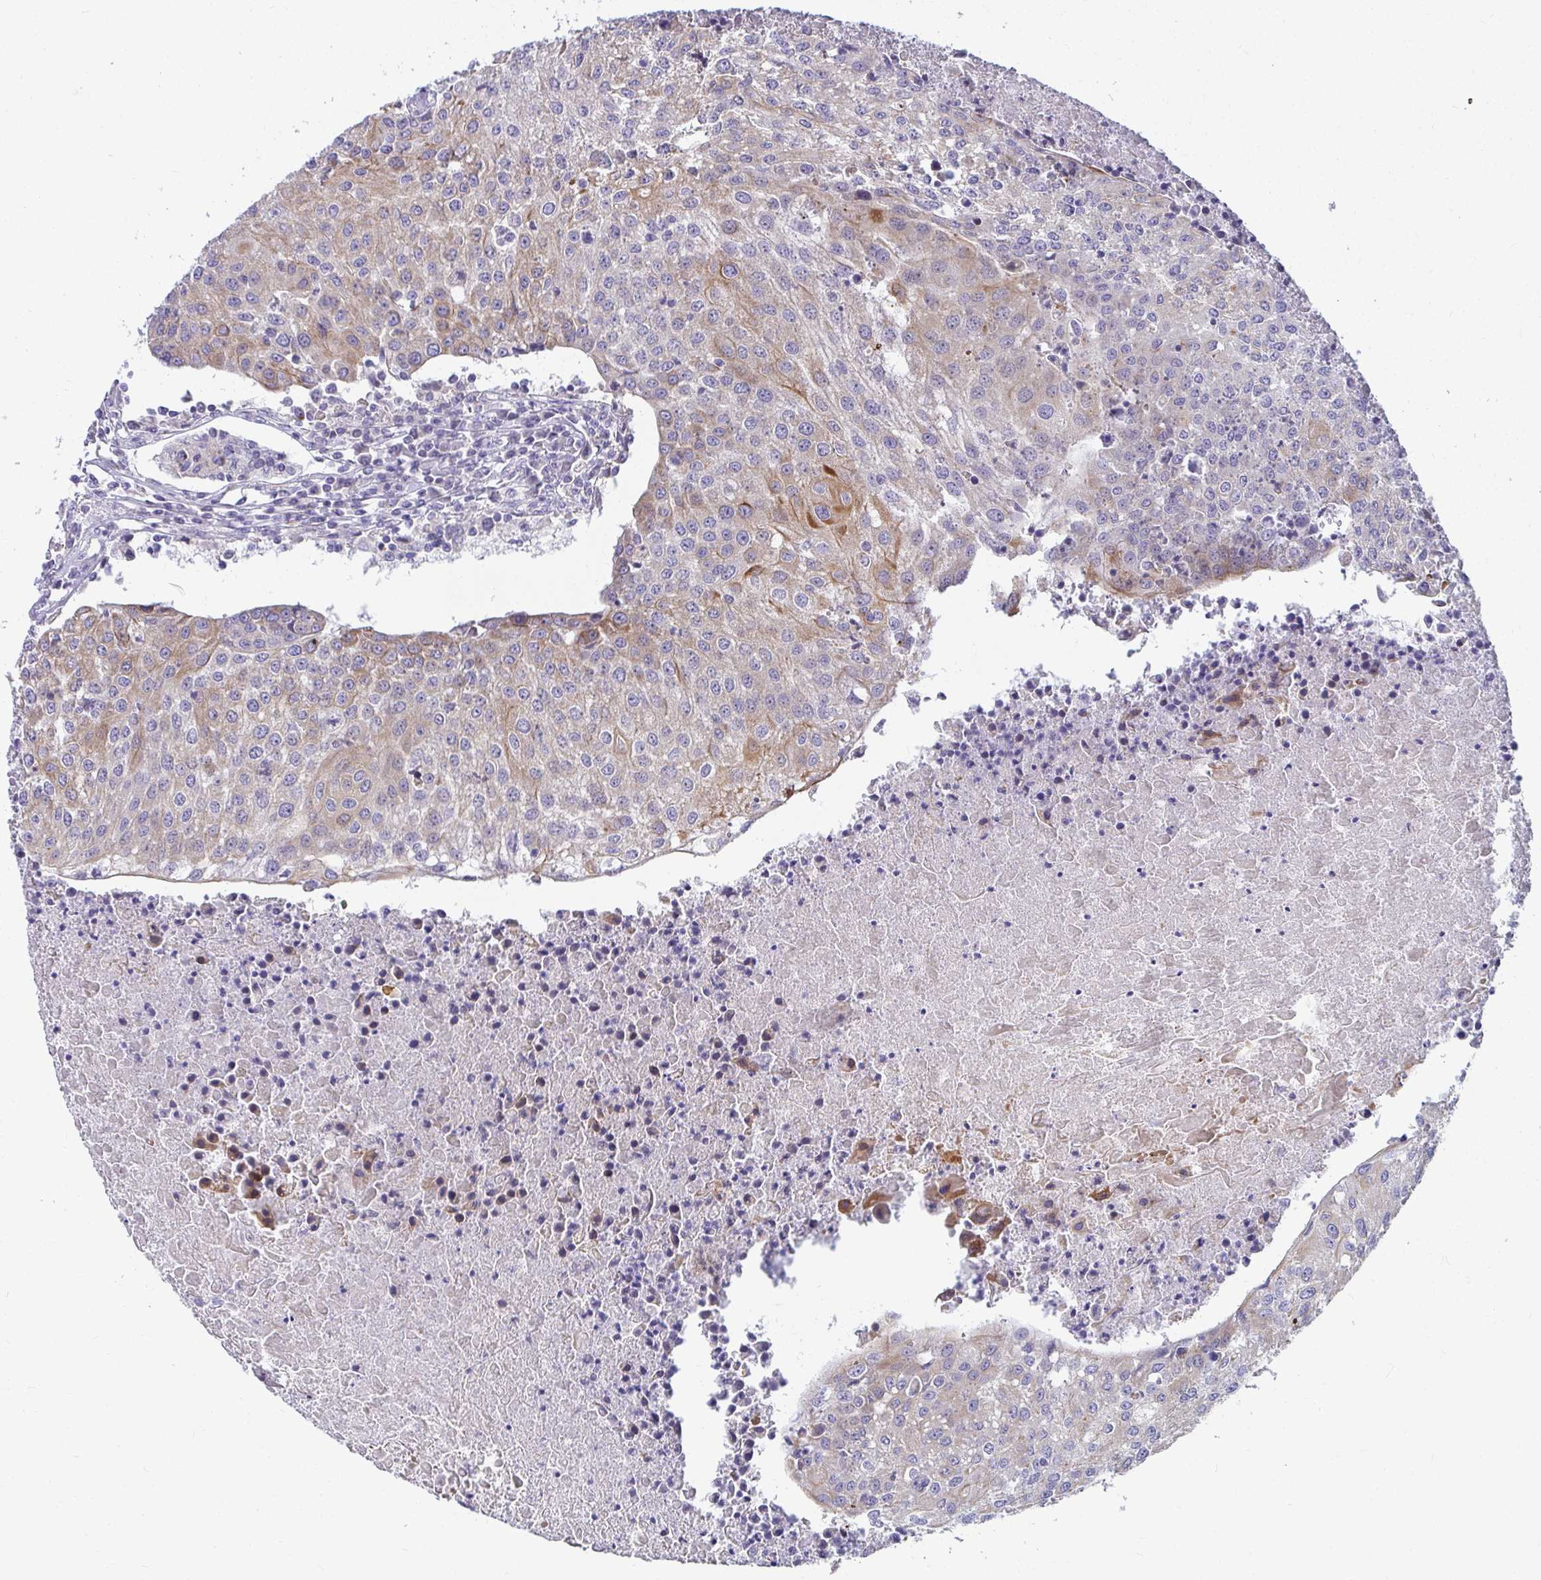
{"staining": {"intensity": "moderate", "quantity": "<25%", "location": "cytoplasmic/membranous"}, "tissue": "urothelial cancer", "cell_type": "Tumor cells", "image_type": "cancer", "snomed": [{"axis": "morphology", "description": "Urothelial carcinoma, High grade"}, {"axis": "topography", "description": "Urinary bladder"}], "caption": "This is a histology image of immunohistochemistry (IHC) staining of urothelial carcinoma (high-grade), which shows moderate staining in the cytoplasmic/membranous of tumor cells.", "gene": "EXOC5", "patient": {"sex": "female", "age": 85}}